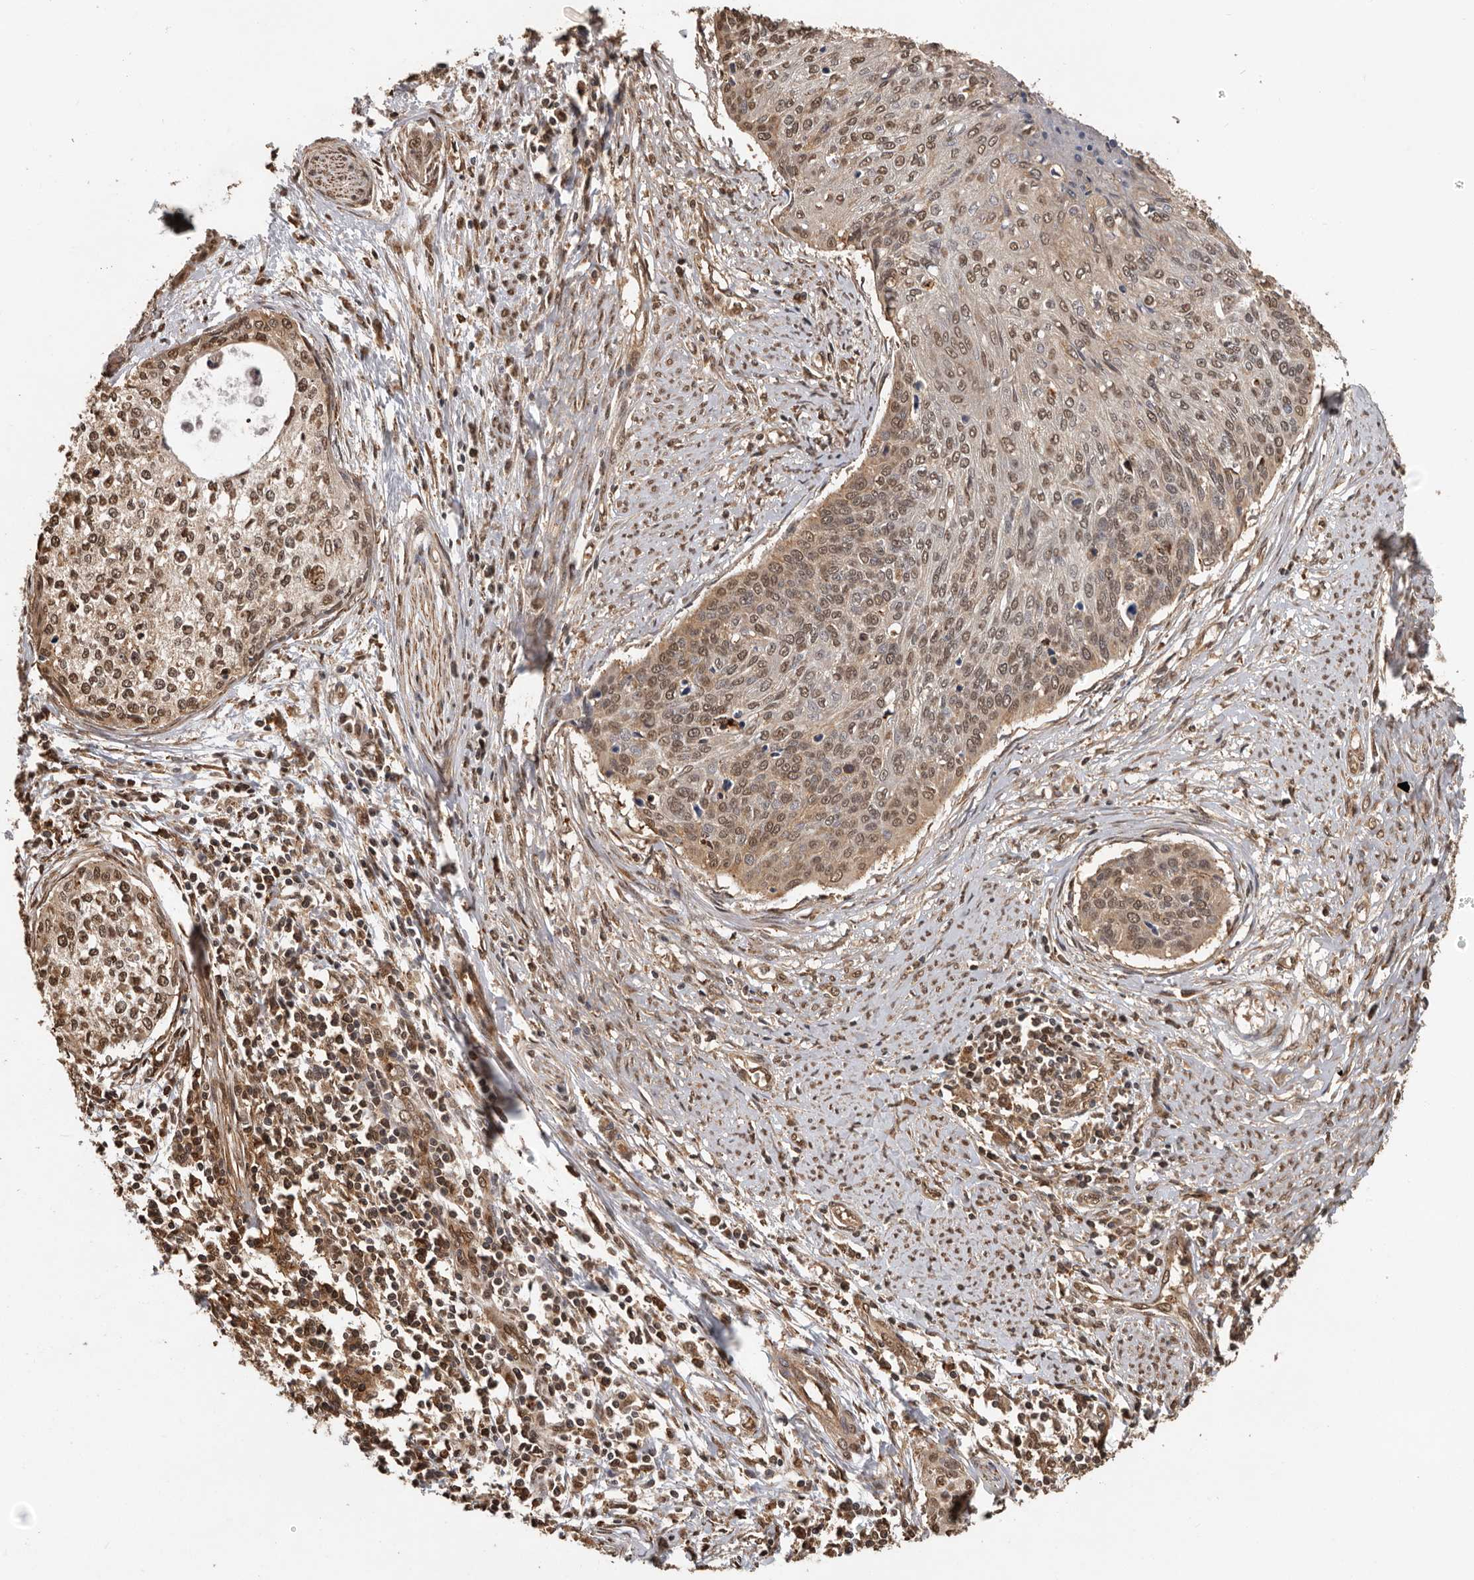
{"staining": {"intensity": "moderate", "quantity": ">75%", "location": "nuclear"}, "tissue": "cervical cancer", "cell_type": "Tumor cells", "image_type": "cancer", "snomed": [{"axis": "morphology", "description": "Squamous cell carcinoma, NOS"}, {"axis": "topography", "description": "Cervix"}], "caption": "Protein analysis of squamous cell carcinoma (cervical) tissue shows moderate nuclear positivity in approximately >75% of tumor cells. (Stains: DAB (3,3'-diaminobenzidine) in brown, nuclei in blue, Microscopy: brightfield microscopy at high magnification).", "gene": "RNF157", "patient": {"sex": "female", "age": 37}}